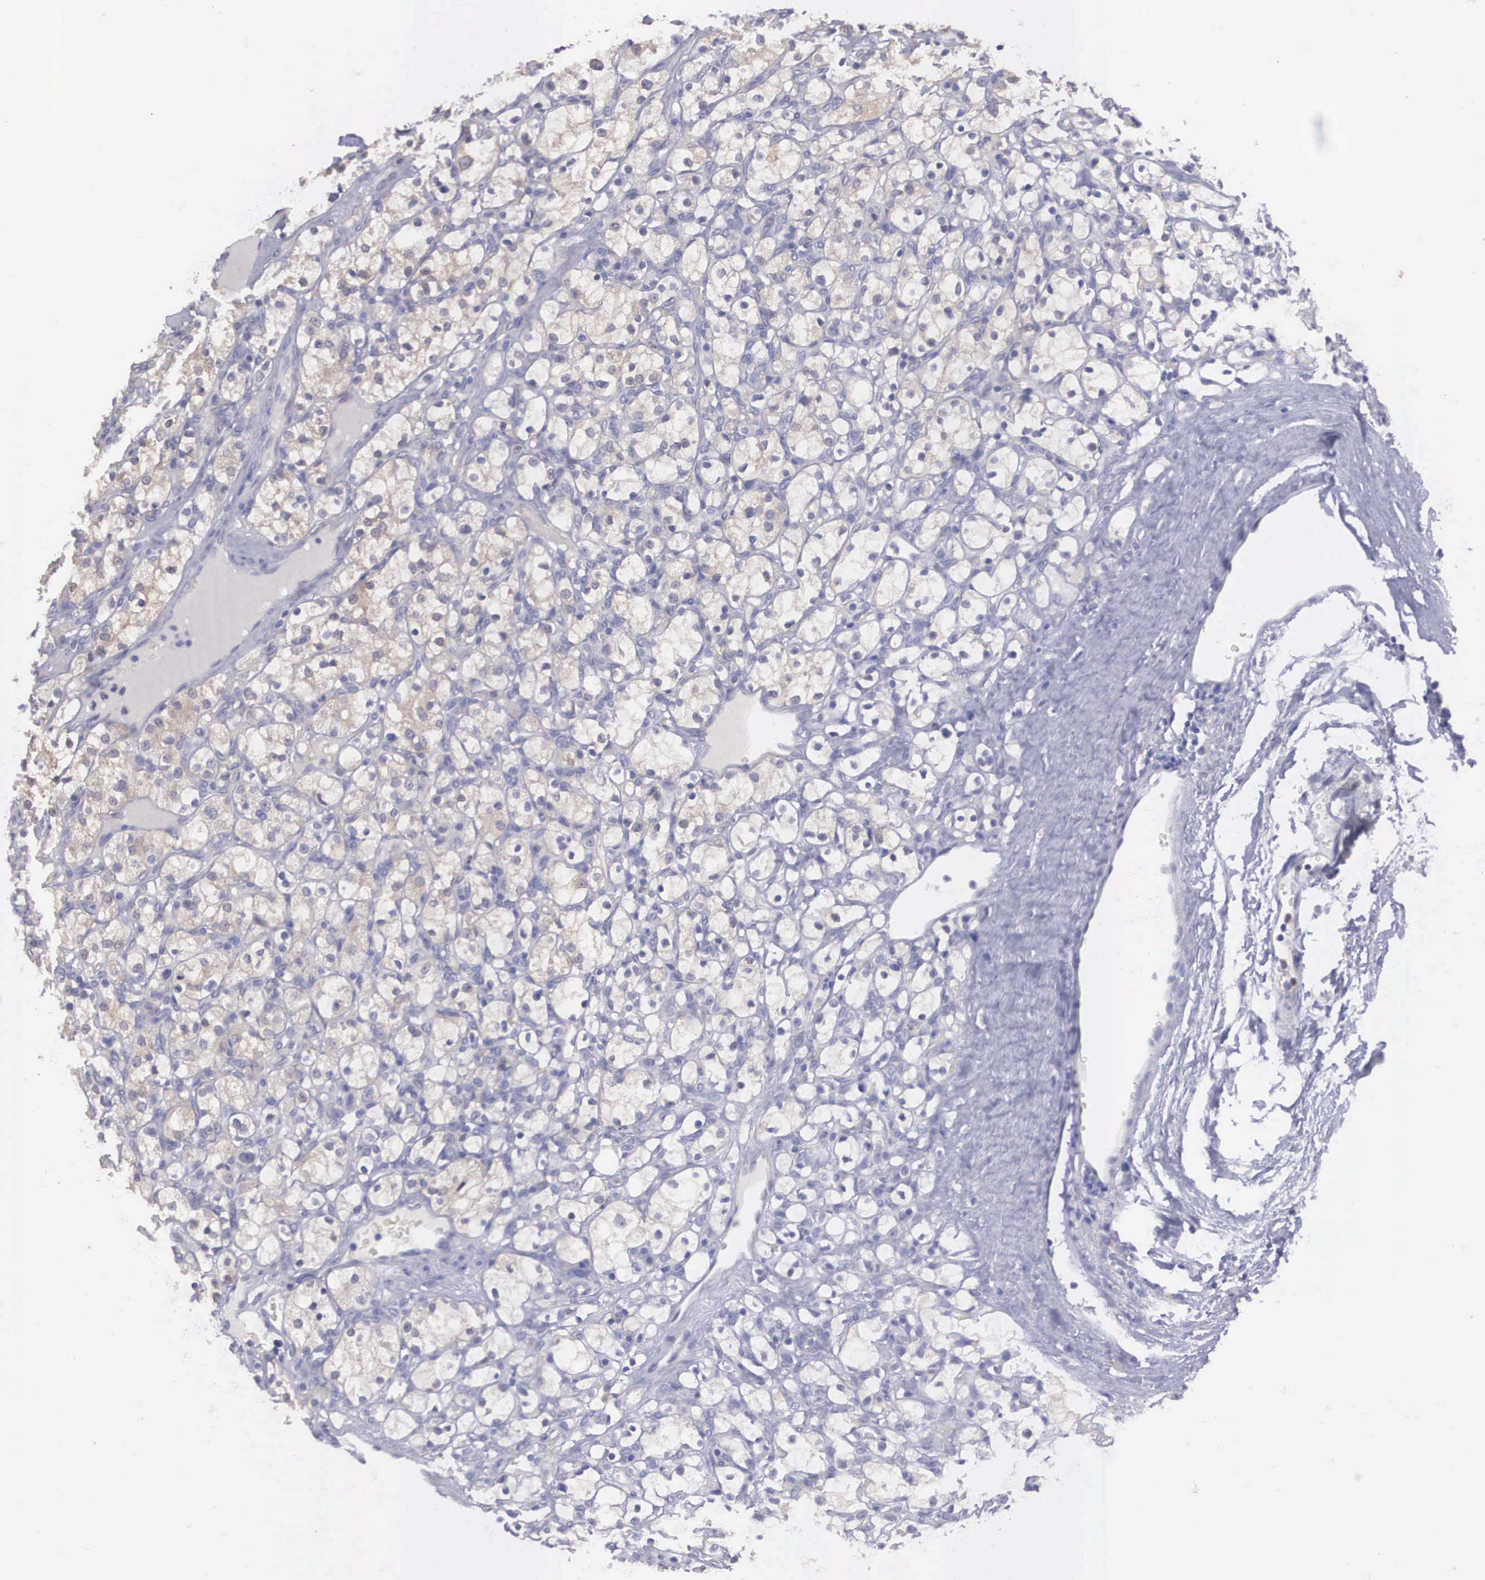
{"staining": {"intensity": "weak", "quantity": "25%-75%", "location": "cytoplasmic/membranous"}, "tissue": "renal cancer", "cell_type": "Tumor cells", "image_type": "cancer", "snomed": [{"axis": "morphology", "description": "Adenocarcinoma, NOS"}, {"axis": "topography", "description": "Kidney"}], "caption": "Immunohistochemistry (IHC) micrograph of human adenocarcinoma (renal) stained for a protein (brown), which demonstrates low levels of weak cytoplasmic/membranous staining in about 25%-75% of tumor cells.", "gene": "REPS2", "patient": {"sex": "female", "age": 83}}